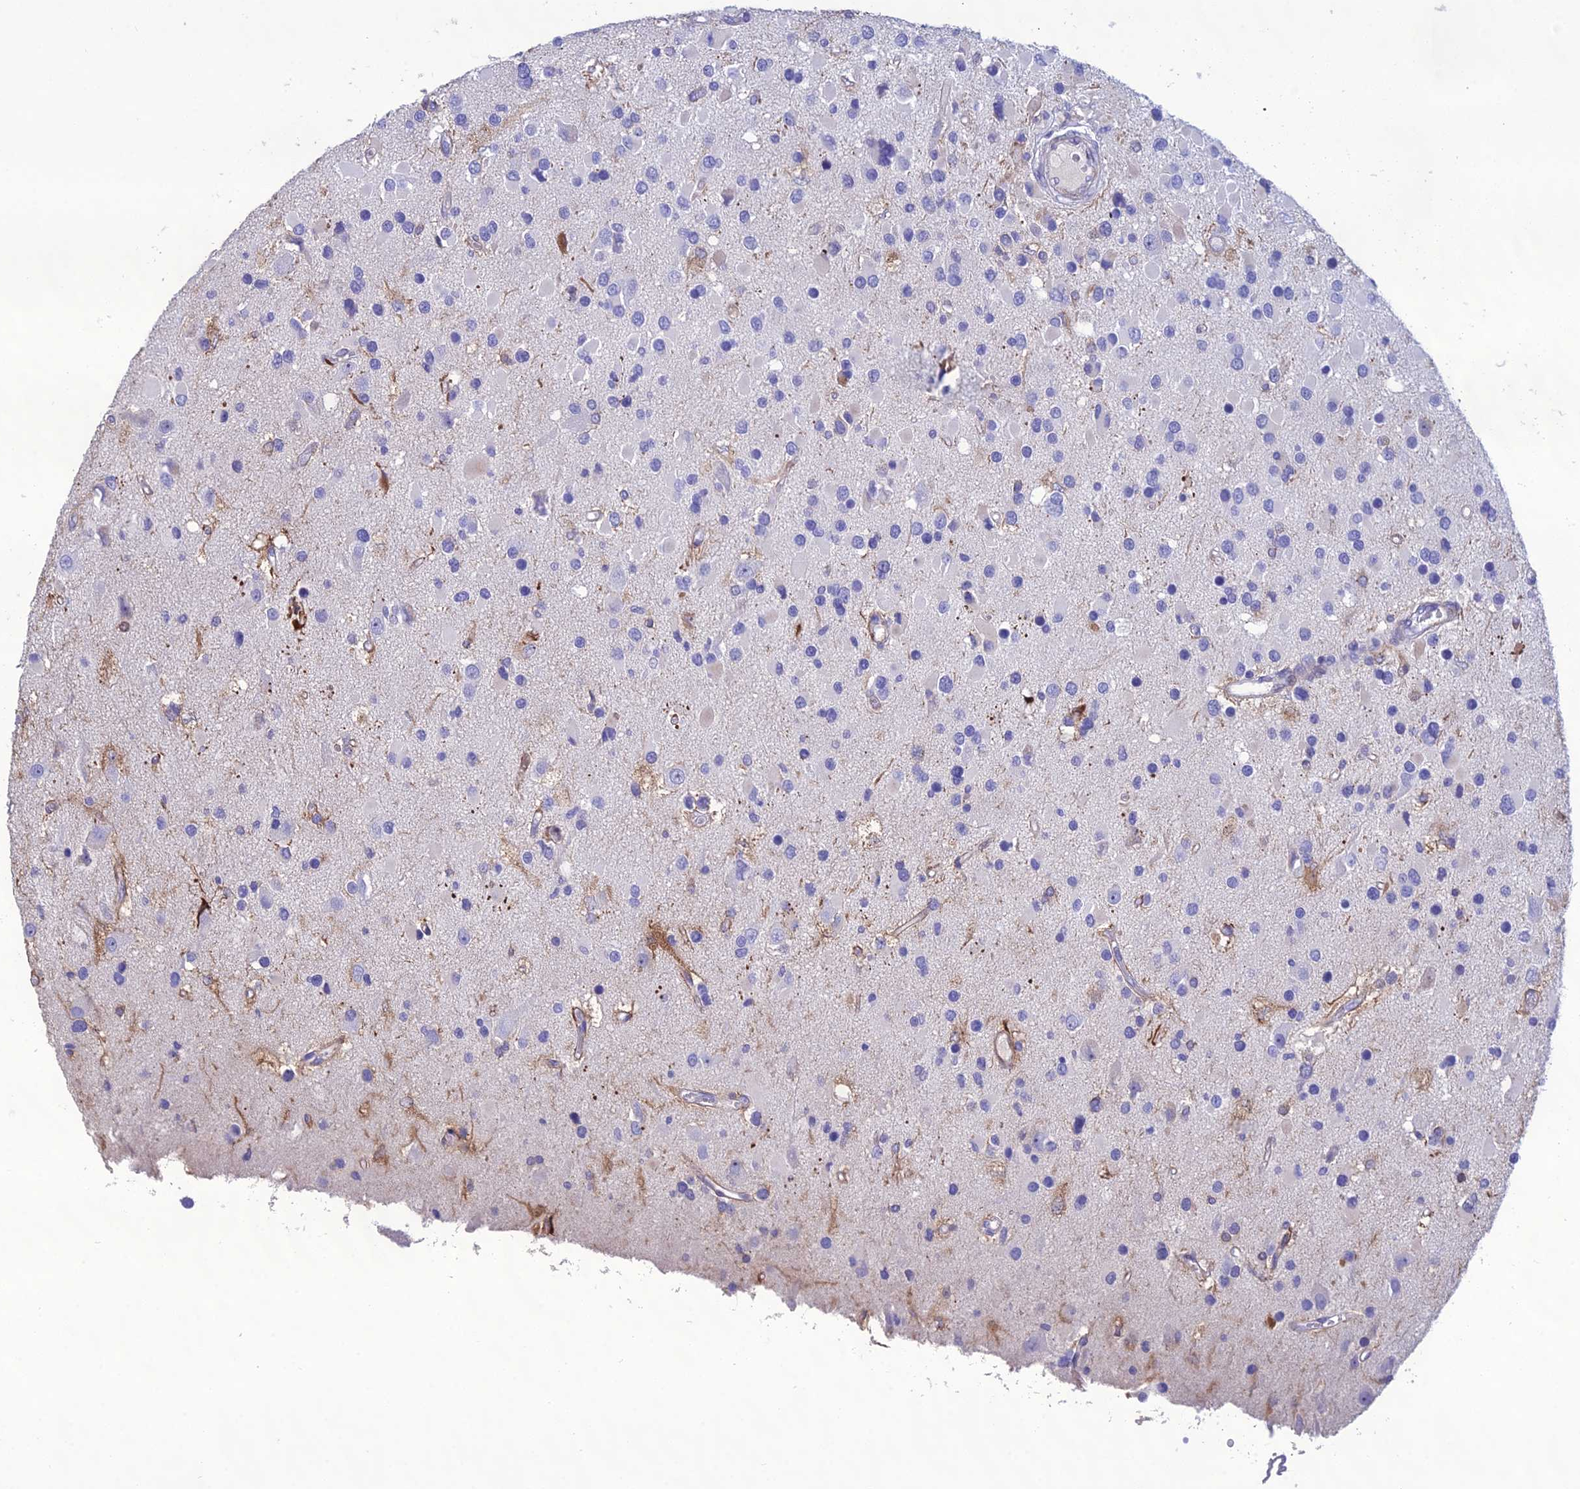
{"staining": {"intensity": "negative", "quantity": "none", "location": "none"}, "tissue": "glioma", "cell_type": "Tumor cells", "image_type": "cancer", "snomed": [{"axis": "morphology", "description": "Glioma, malignant, High grade"}, {"axis": "topography", "description": "Brain"}], "caption": "There is no significant staining in tumor cells of high-grade glioma (malignant).", "gene": "OR56B1", "patient": {"sex": "male", "age": 53}}